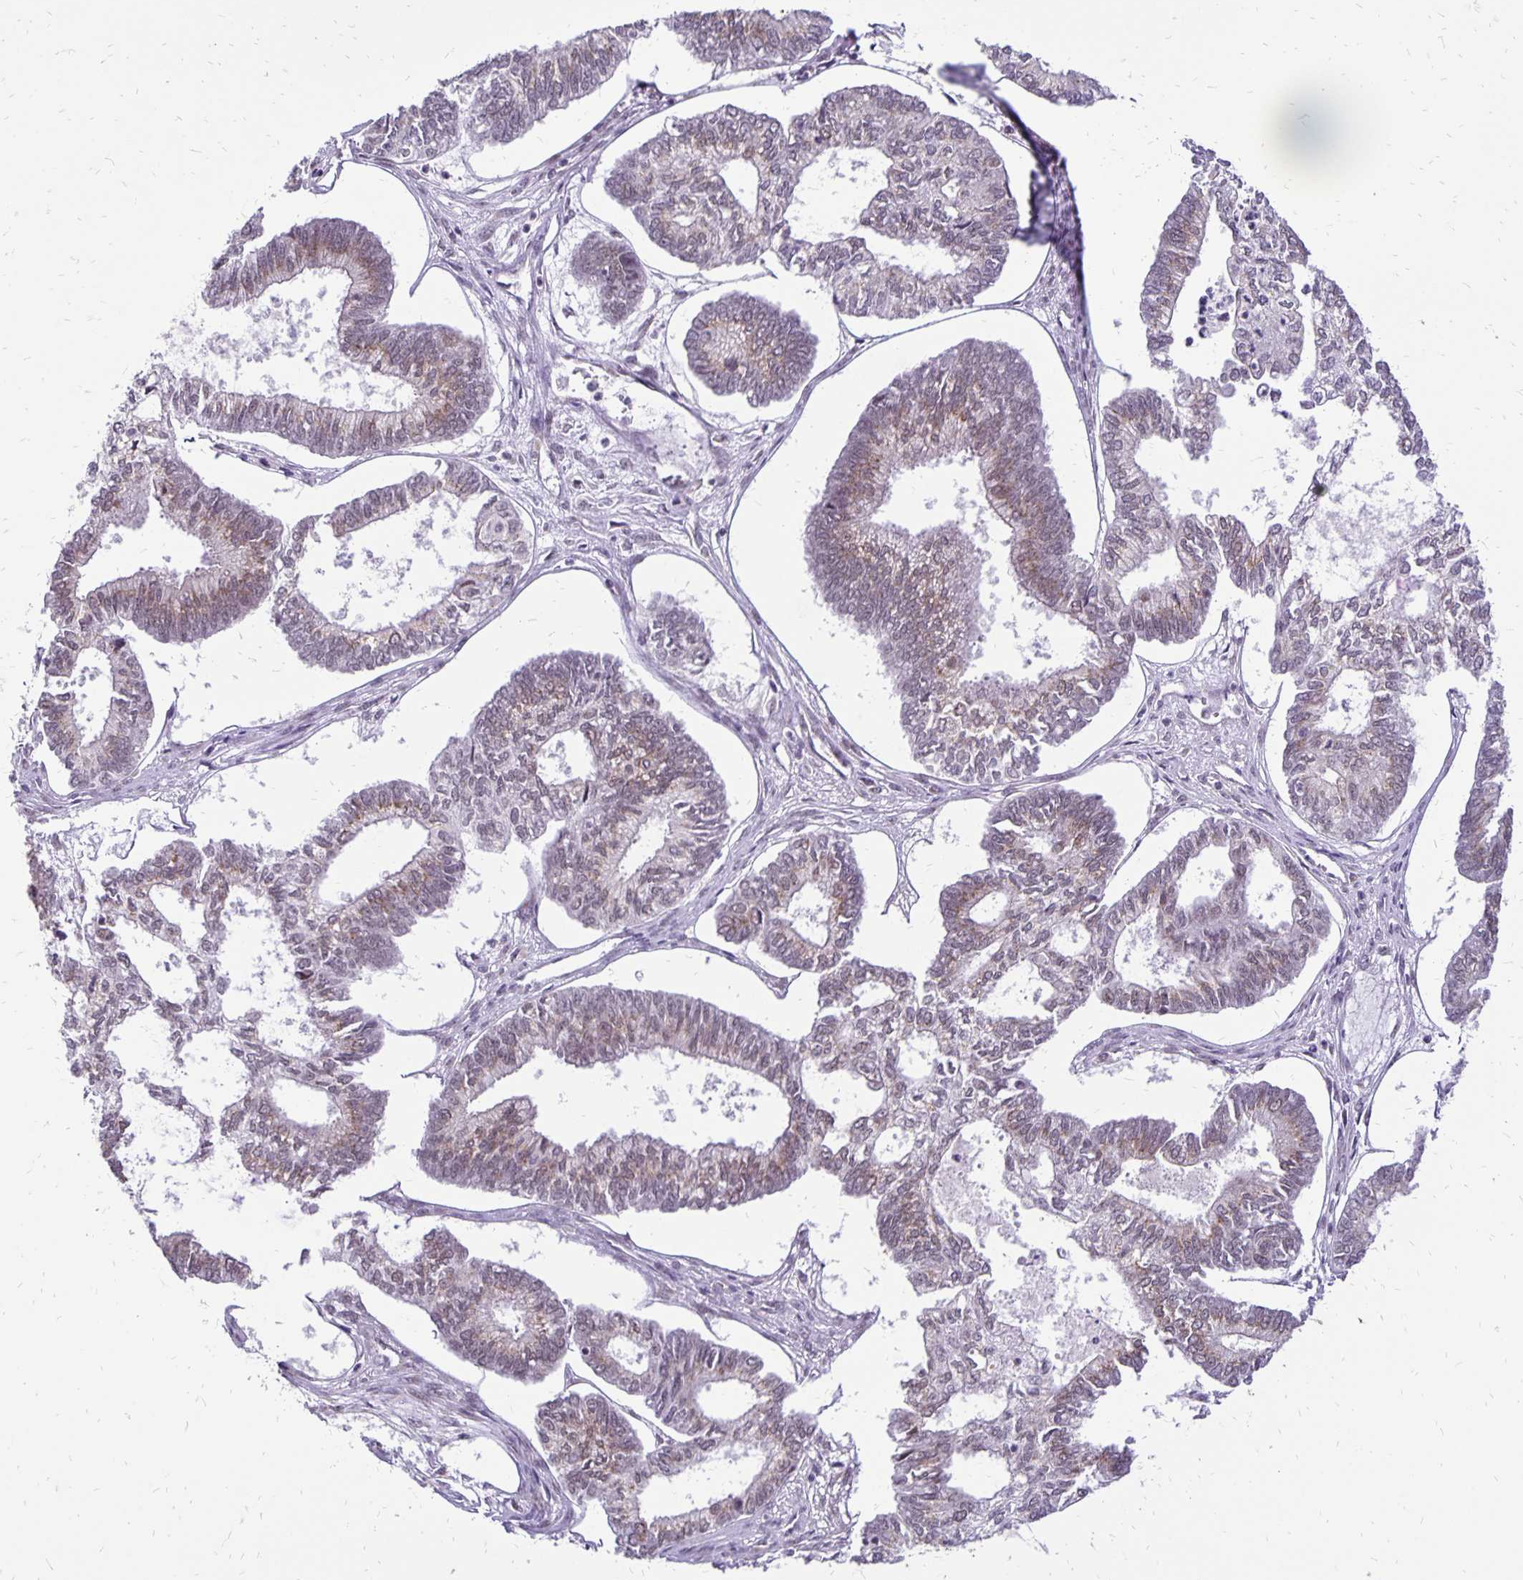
{"staining": {"intensity": "weak", "quantity": ">75%", "location": "cytoplasmic/membranous"}, "tissue": "ovarian cancer", "cell_type": "Tumor cells", "image_type": "cancer", "snomed": [{"axis": "morphology", "description": "Carcinoma, endometroid"}, {"axis": "topography", "description": "Ovary"}], "caption": "Tumor cells display low levels of weak cytoplasmic/membranous staining in about >75% of cells in endometroid carcinoma (ovarian).", "gene": "GOLGA5", "patient": {"sex": "female", "age": 64}}